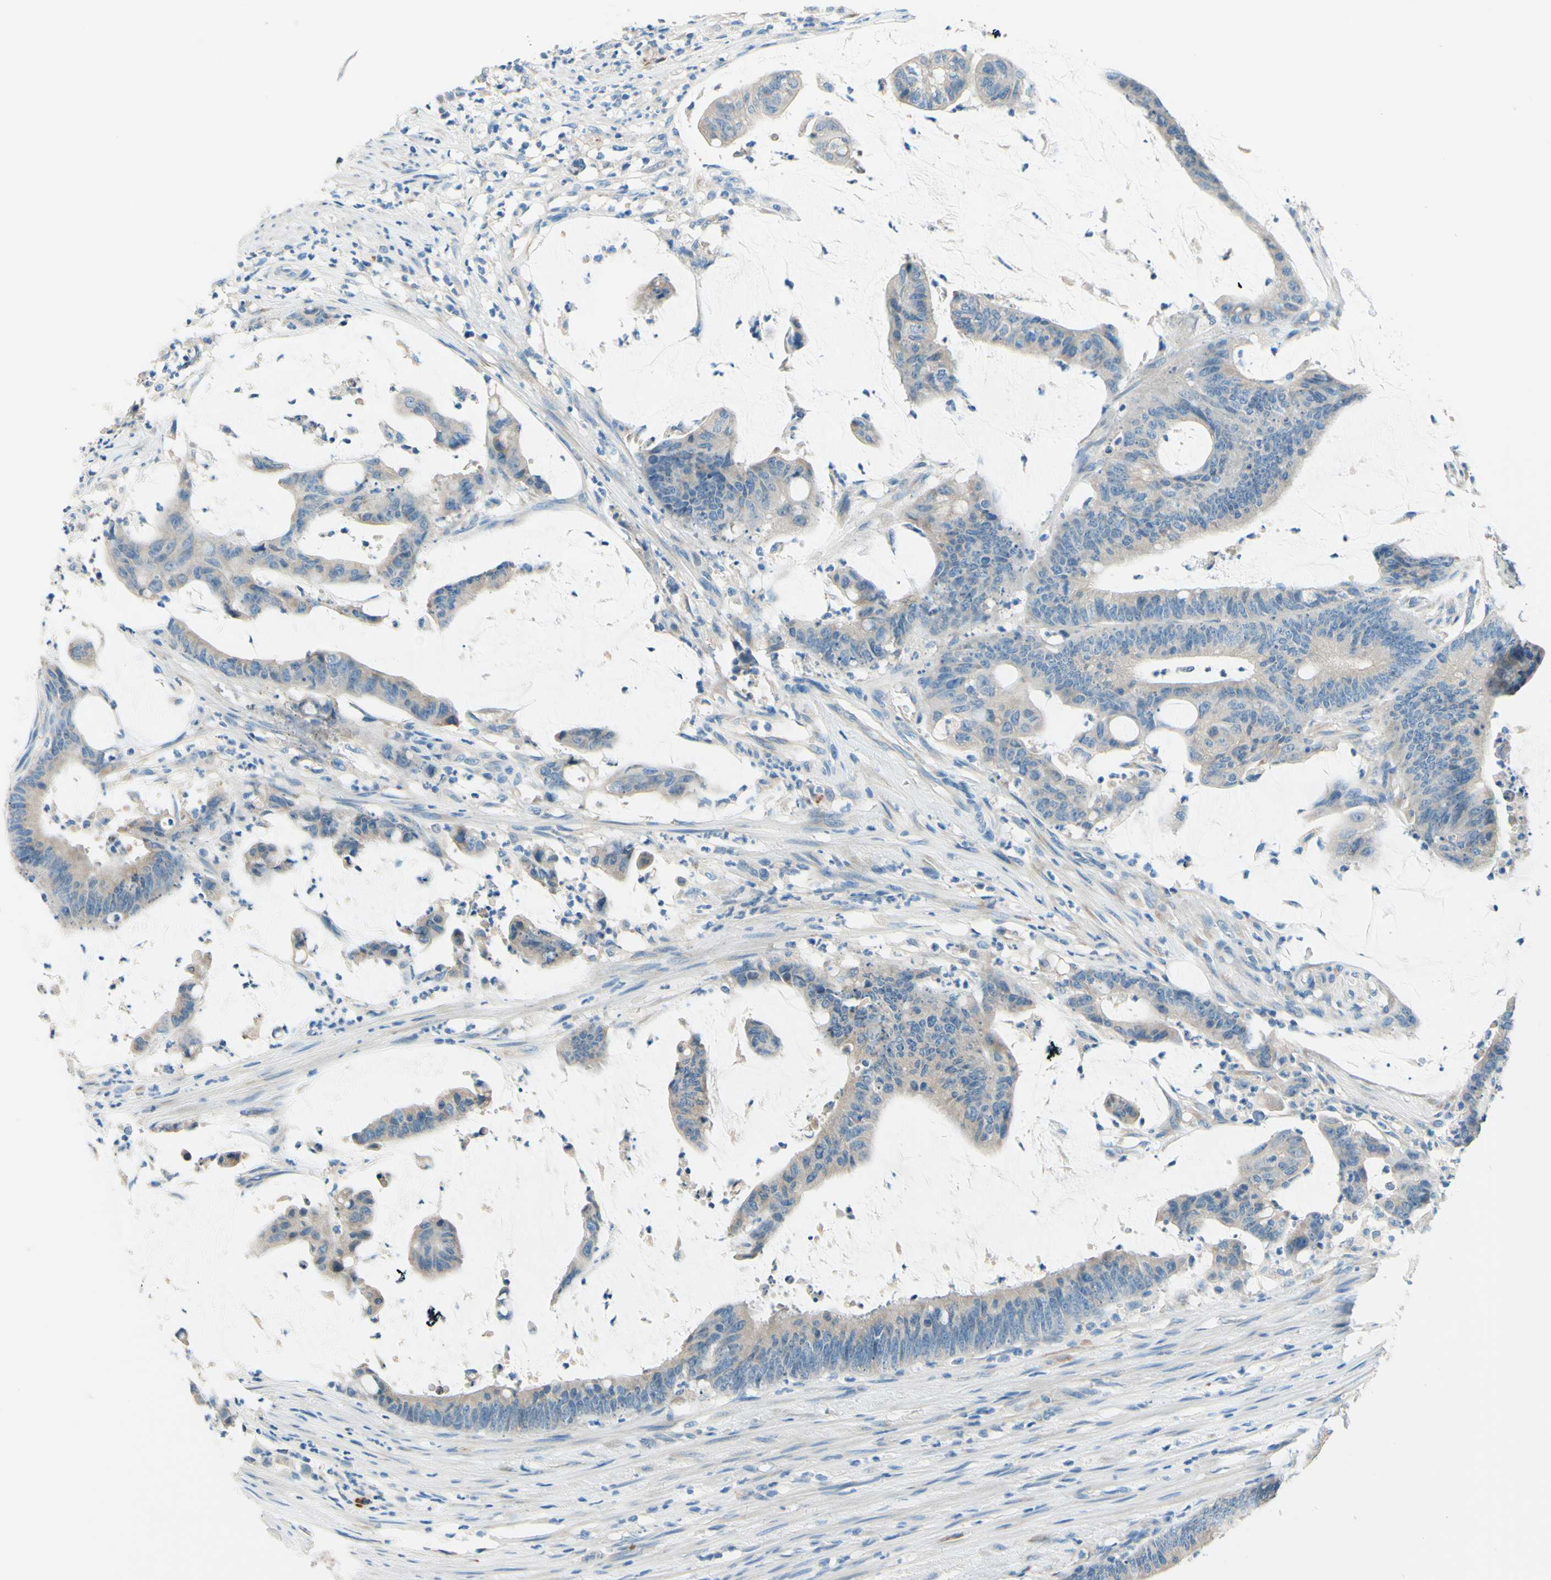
{"staining": {"intensity": "negative", "quantity": "none", "location": "none"}, "tissue": "colorectal cancer", "cell_type": "Tumor cells", "image_type": "cancer", "snomed": [{"axis": "morphology", "description": "Adenocarcinoma, NOS"}, {"axis": "topography", "description": "Rectum"}], "caption": "Tumor cells show no significant positivity in colorectal cancer (adenocarcinoma). The staining is performed using DAB (3,3'-diaminobenzidine) brown chromogen with nuclei counter-stained in using hematoxylin.", "gene": "PASD1", "patient": {"sex": "female", "age": 66}}